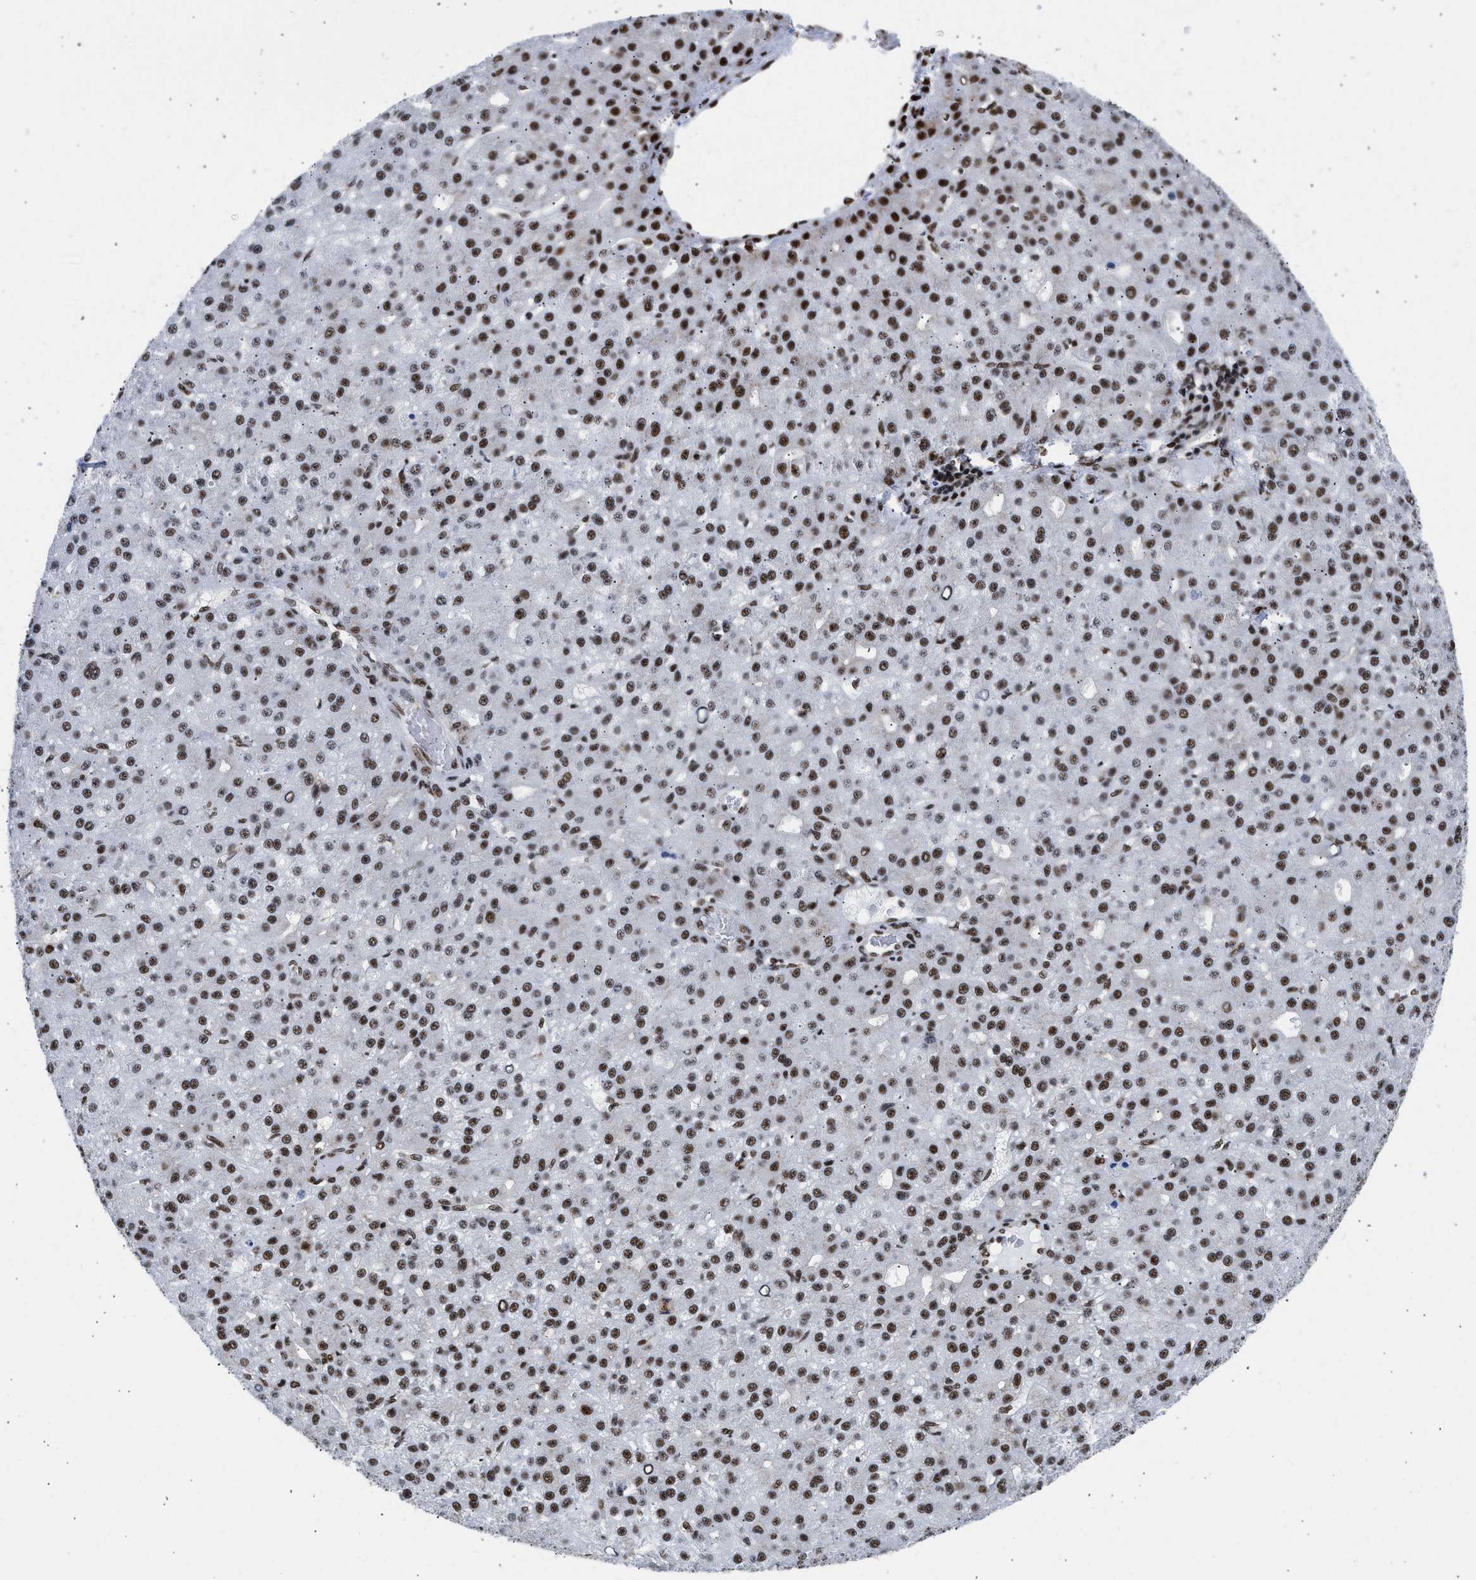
{"staining": {"intensity": "moderate", "quantity": ">75%", "location": "nuclear"}, "tissue": "liver cancer", "cell_type": "Tumor cells", "image_type": "cancer", "snomed": [{"axis": "morphology", "description": "Carcinoma, Hepatocellular, NOS"}, {"axis": "topography", "description": "Liver"}], "caption": "Protein analysis of liver cancer tissue displays moderate nuclear expression in approximately >75% of tumor cells.", "gene": "RBM8A", "patient": {"sex": "male", "age": 67}}